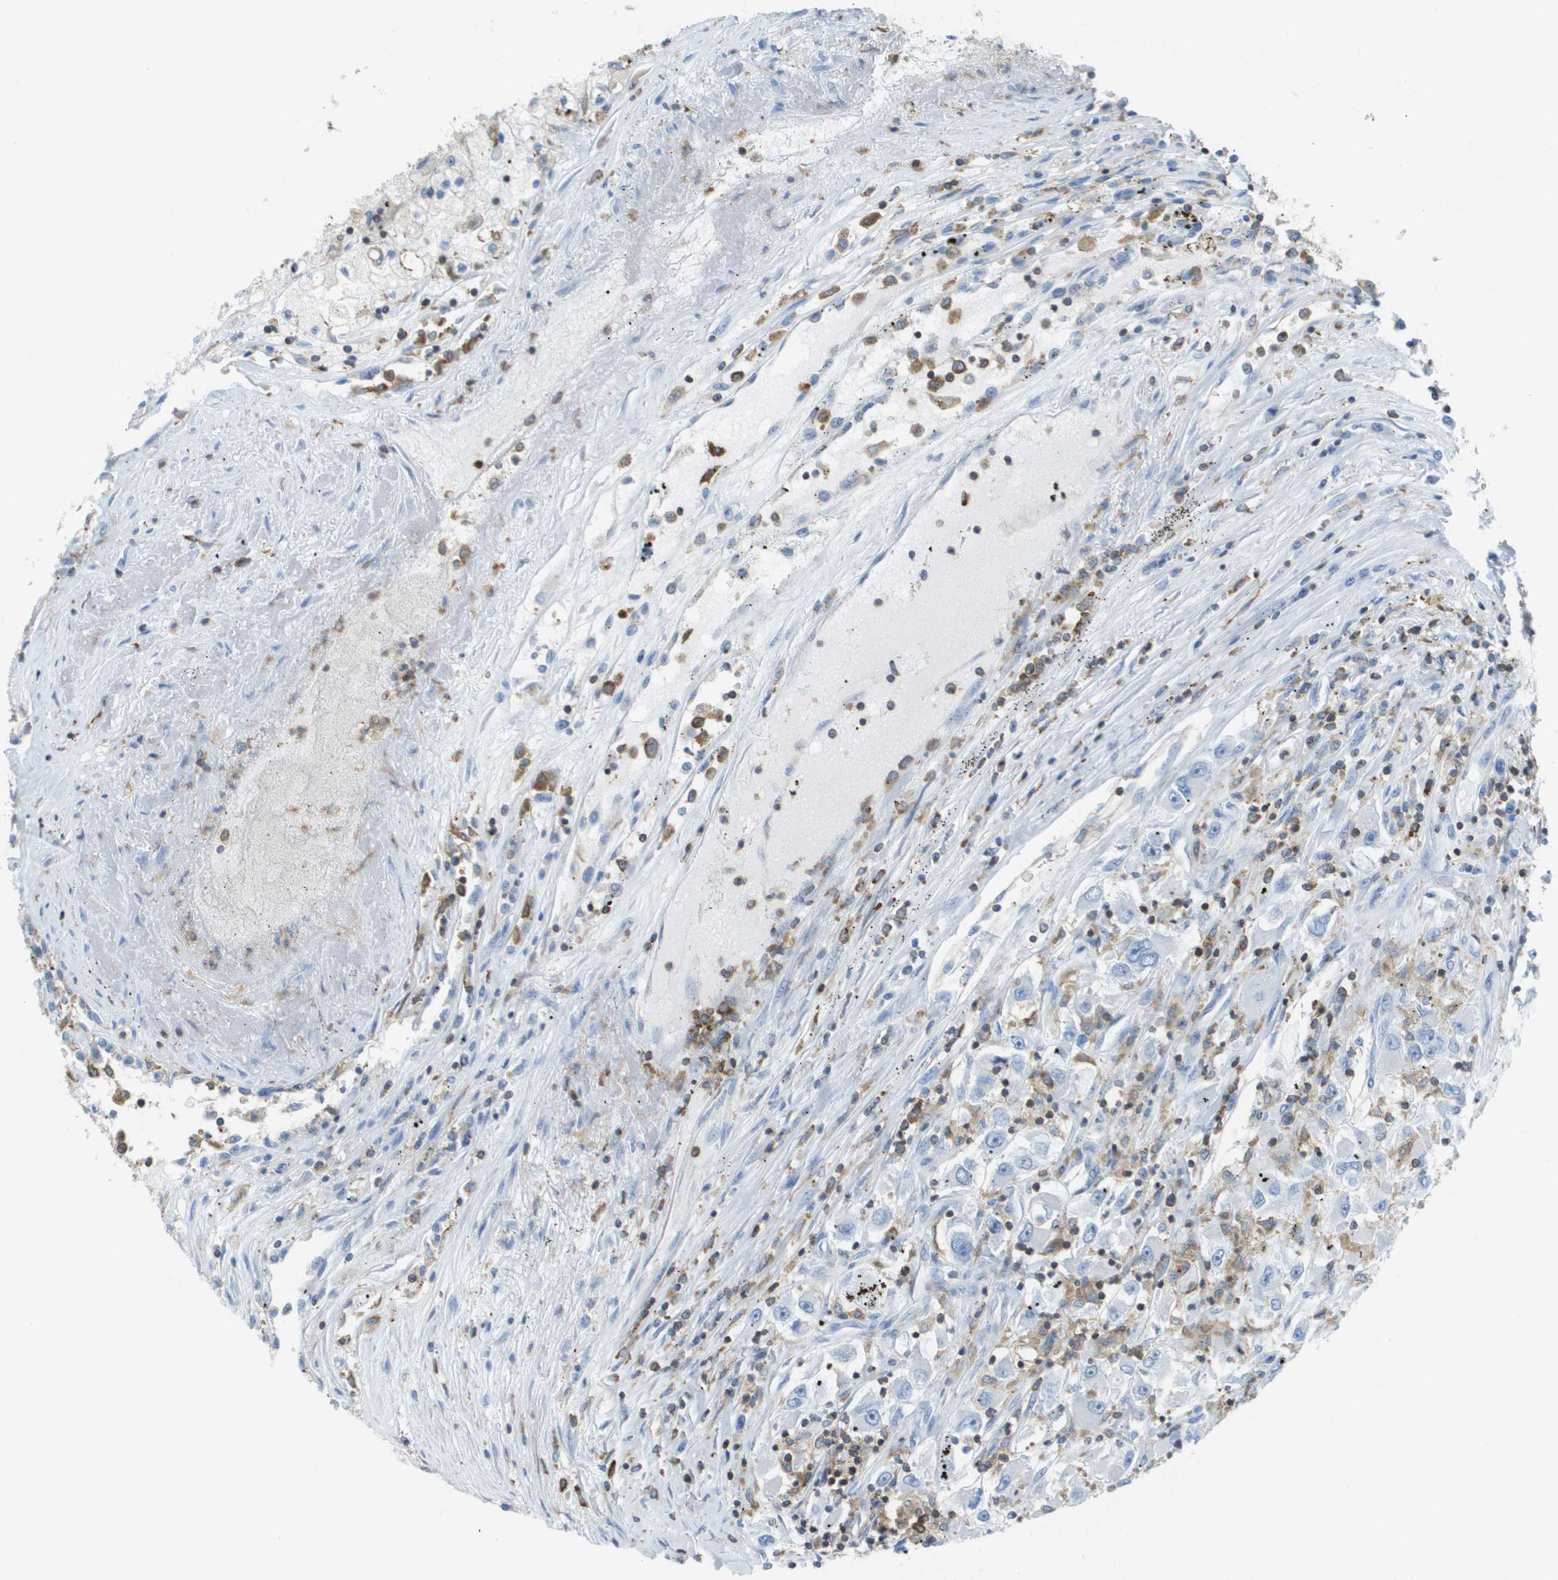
{"staining": {"intensity": "negative", "quantity": "none", "location": "none"}, "tissue": "renal cancer", "cell_type": "Tumor cells", "image_type": "cancer", "snomed": [{"axis": "morphology", "description": "Adenocarcinoma, NOS"}, {"axis": "topography", "description": "Kidney"}], "caption": "The photomicrograph exhibits no staining of tumor cells in renal cancer.", "gene": "APBB1IP", "patient": {"sex": "female", "age": 52}}